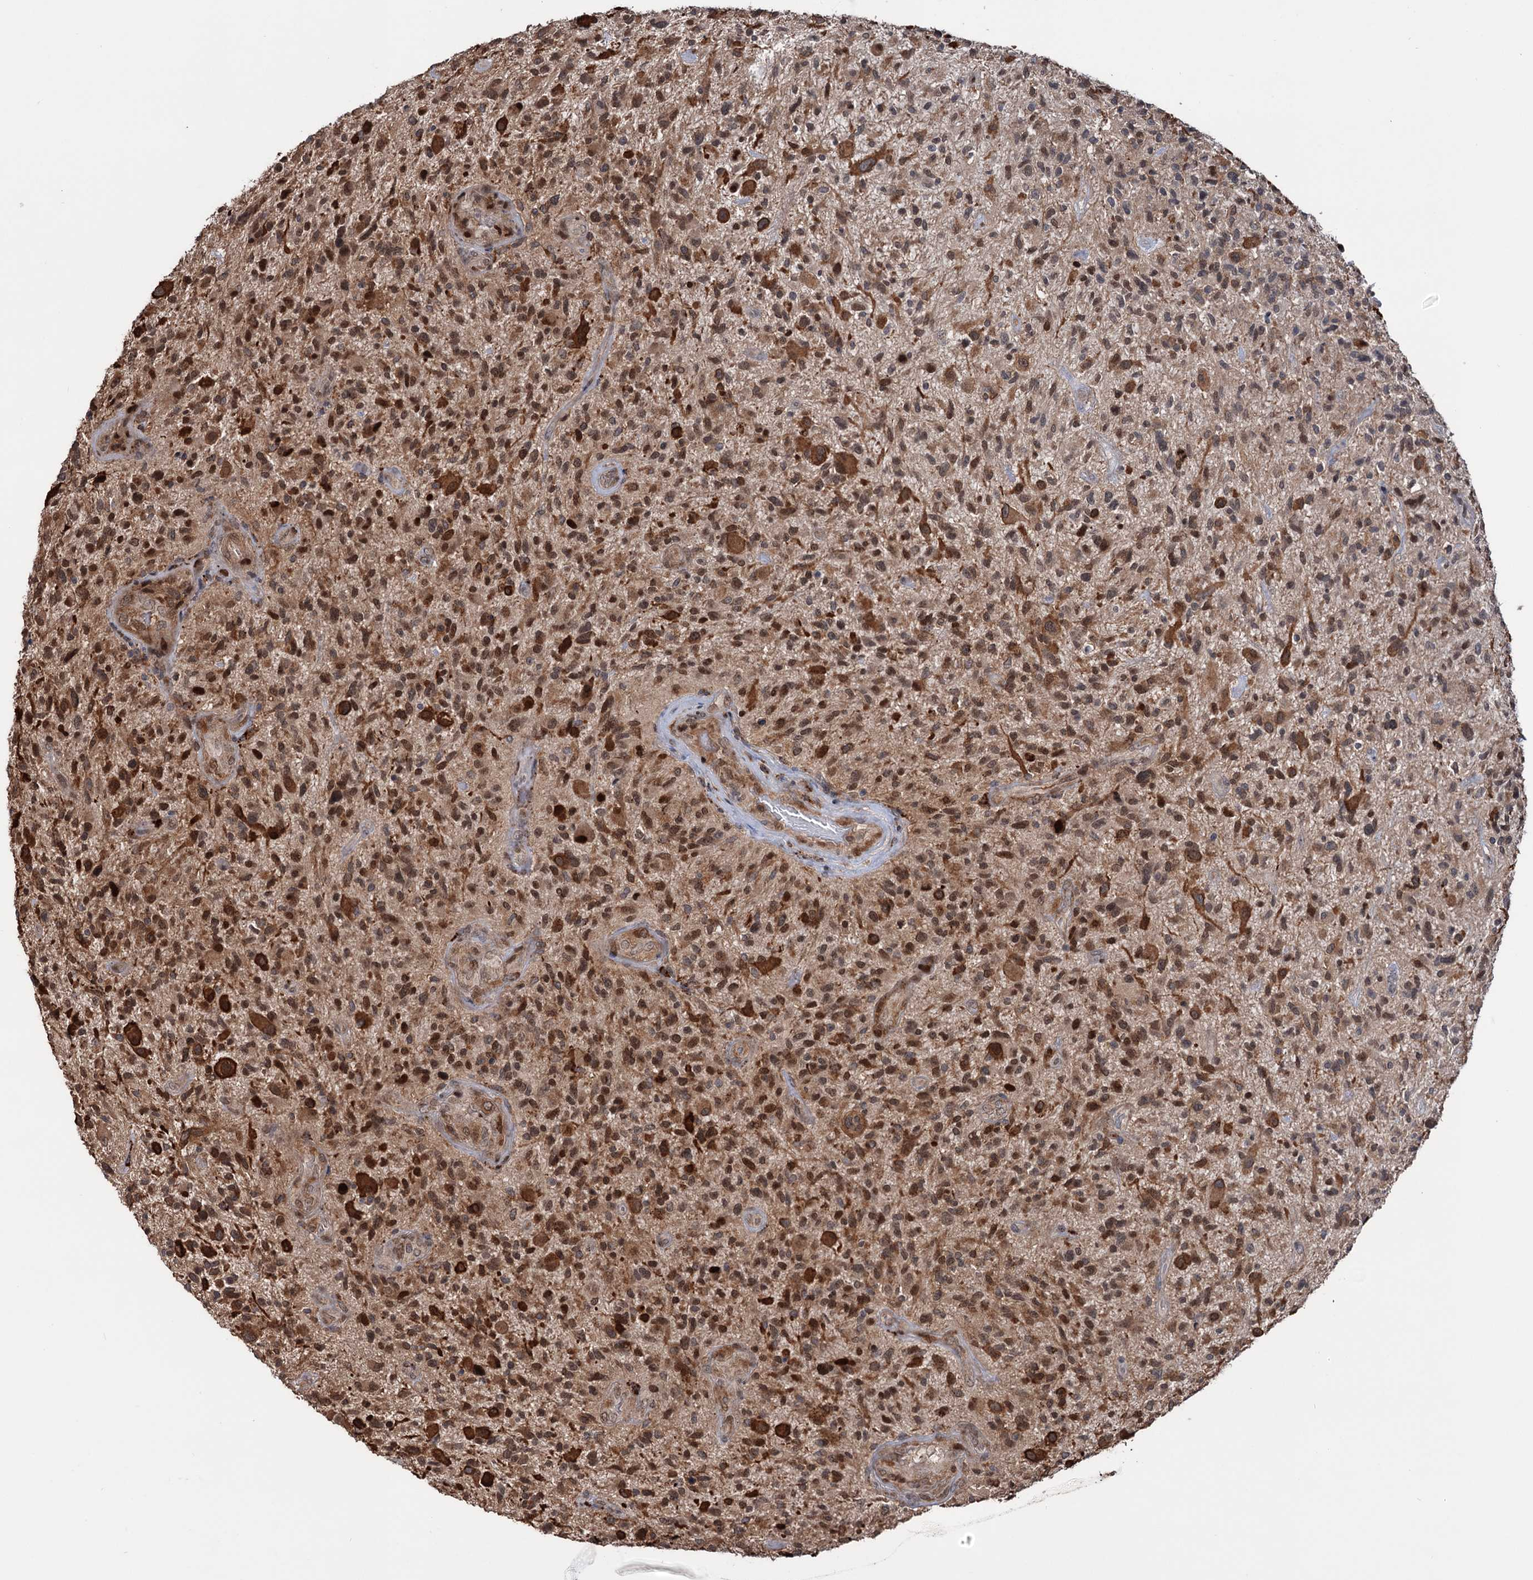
{"staining": {"intensity": "strong", "quantity": ">75%", "location": "cytoplasmic/membranous,nuclear"}, "tissue": "glioma", "cell_type": "Tumor cells", "image_type": "cancer", "snomed": [{"axis": "morphology", "description": "Glioma, malignant, High grade"}, {"axis": "topography", "description": "Brain"}], "caption": "Human malignant high-grade glioma stained with a protein marker exhibits strong staining in tumor cells.", "gene": "NCAPD2", "patient": {"sex": "male", "age": 47}}